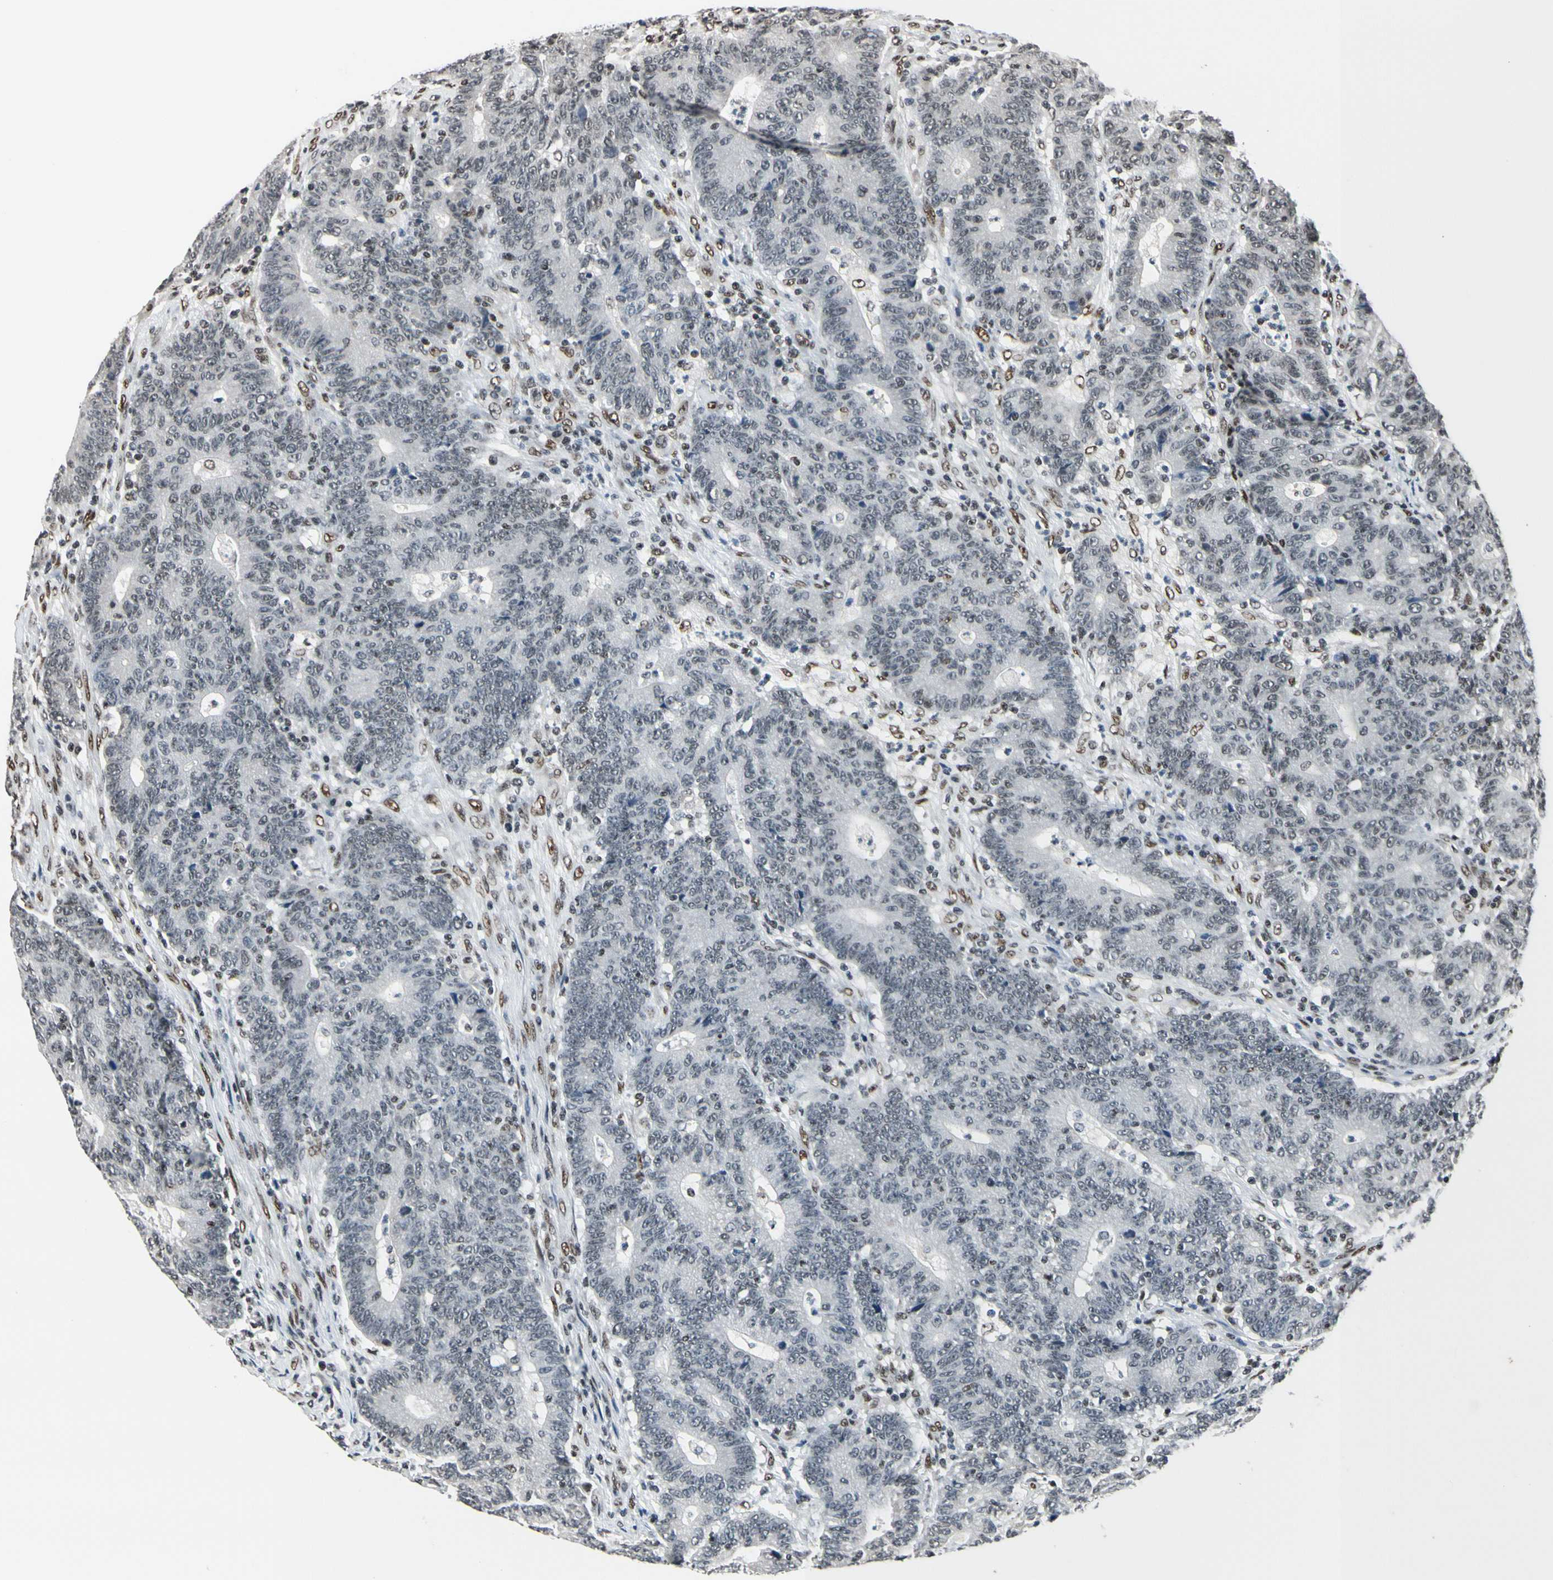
{"staining": {"intensity": "weak", "quantity": "25%-75%", "location": "nuclear"}, "tissue": "colorectal cancer", "cell_type": "Tumor cells", "image_type": "cancer", "snomed": [{"axis": "morphology", "description": "Normal tissue, NOS"}, {"axis": "morphology", "description": "Adenocarcinoma, NOS"}, {"axis": "topography", "description": "Colon"}], "caption": "Colorectal cancer stained with a protein marker shows weak staining in tumor cells.", "gene": "RECQL", "patient": {"sex": "female", "age": 75}}